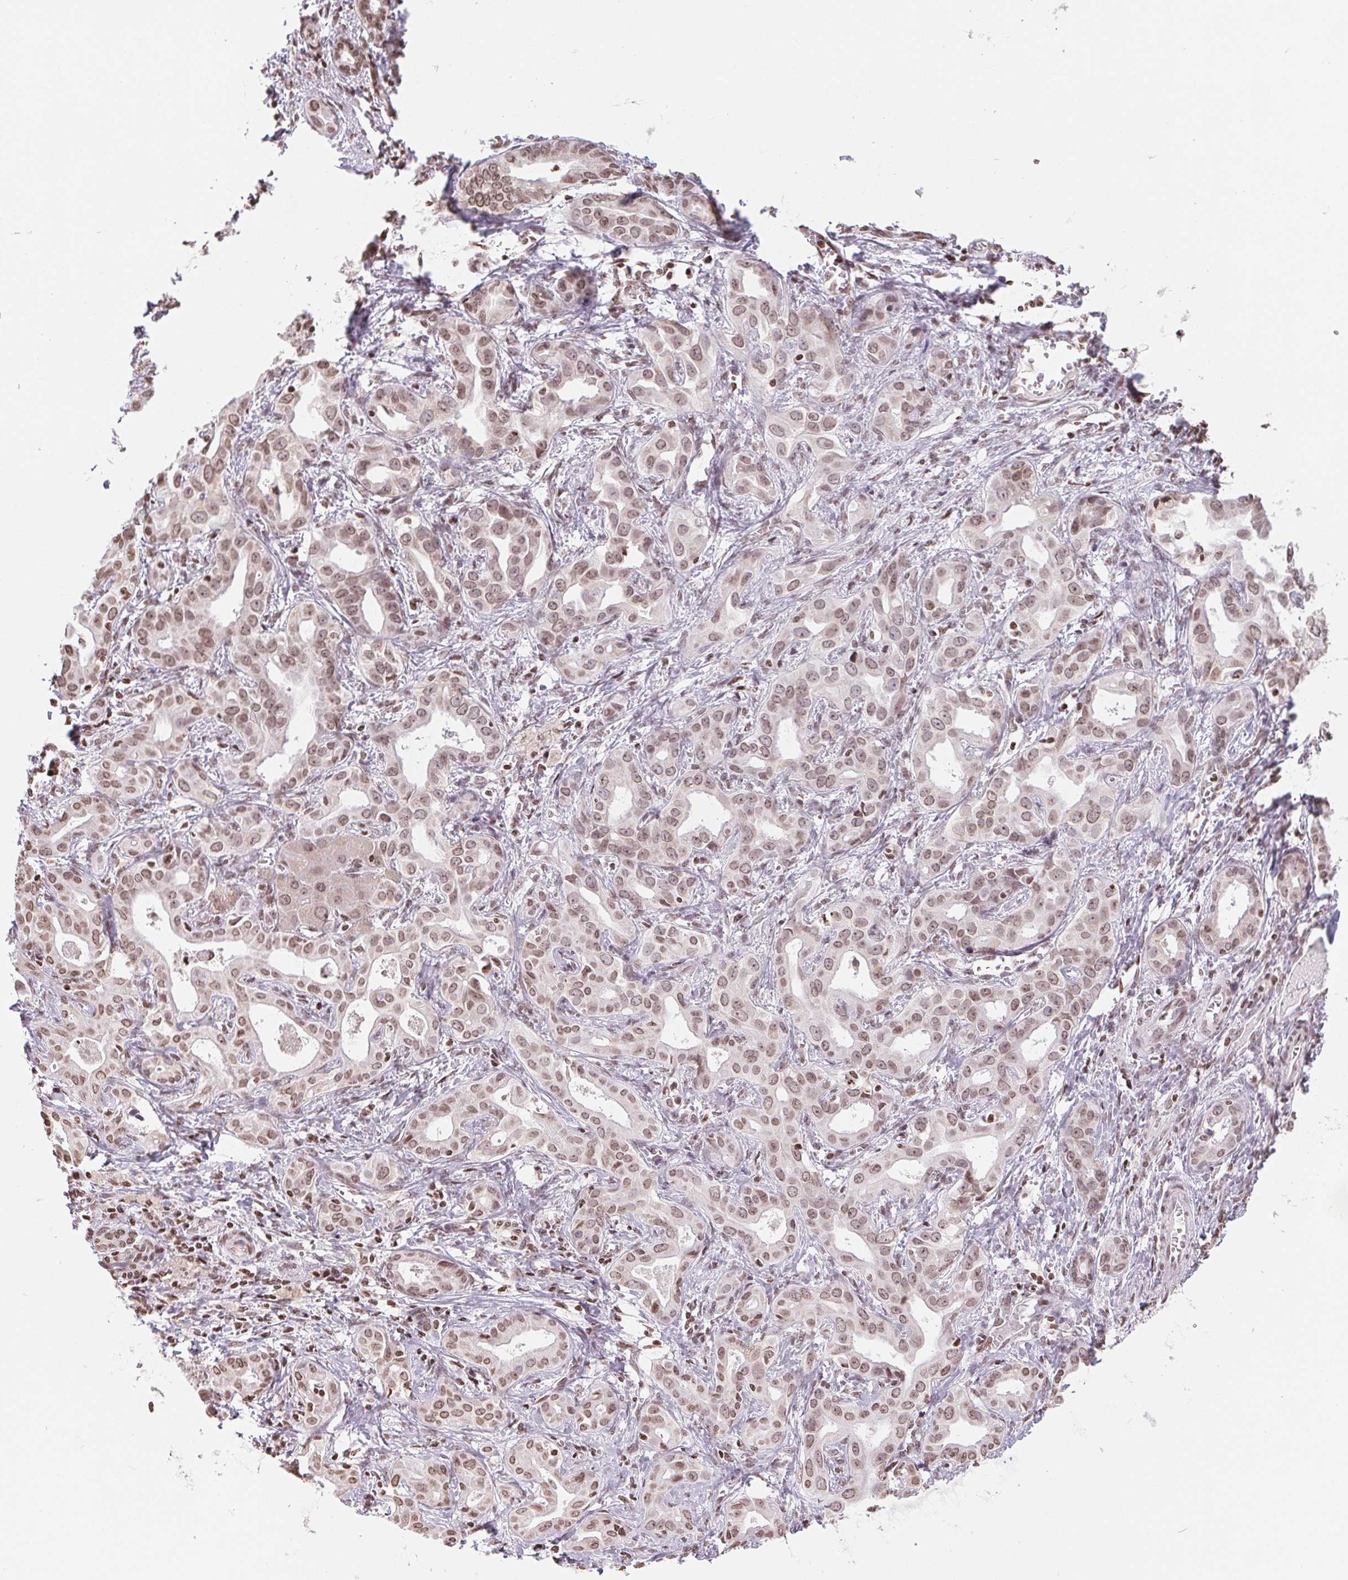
{"staining": {"intensity": "moderate", "quantity": ">75%", "location": "nuclear"}, "tissue": "liver cancer", "cell_type": "Tumor cells", "image_type": "cancer", "snomed": [{"axis": "morphology", "description": "Cholangiocarcinoma"}, {"axis": "topography", "description": "Liver"}], "caption": "Liver cholangiocarcinoma was stained to show a protein in brown. There is medium levels of moderate nuclear staining in about >75% of tumor cells. The protein is shown in brown color, while the nuclei are stained blue.", "gene": "SMIM12", "patient": {"sex": "female", "age": 65}}